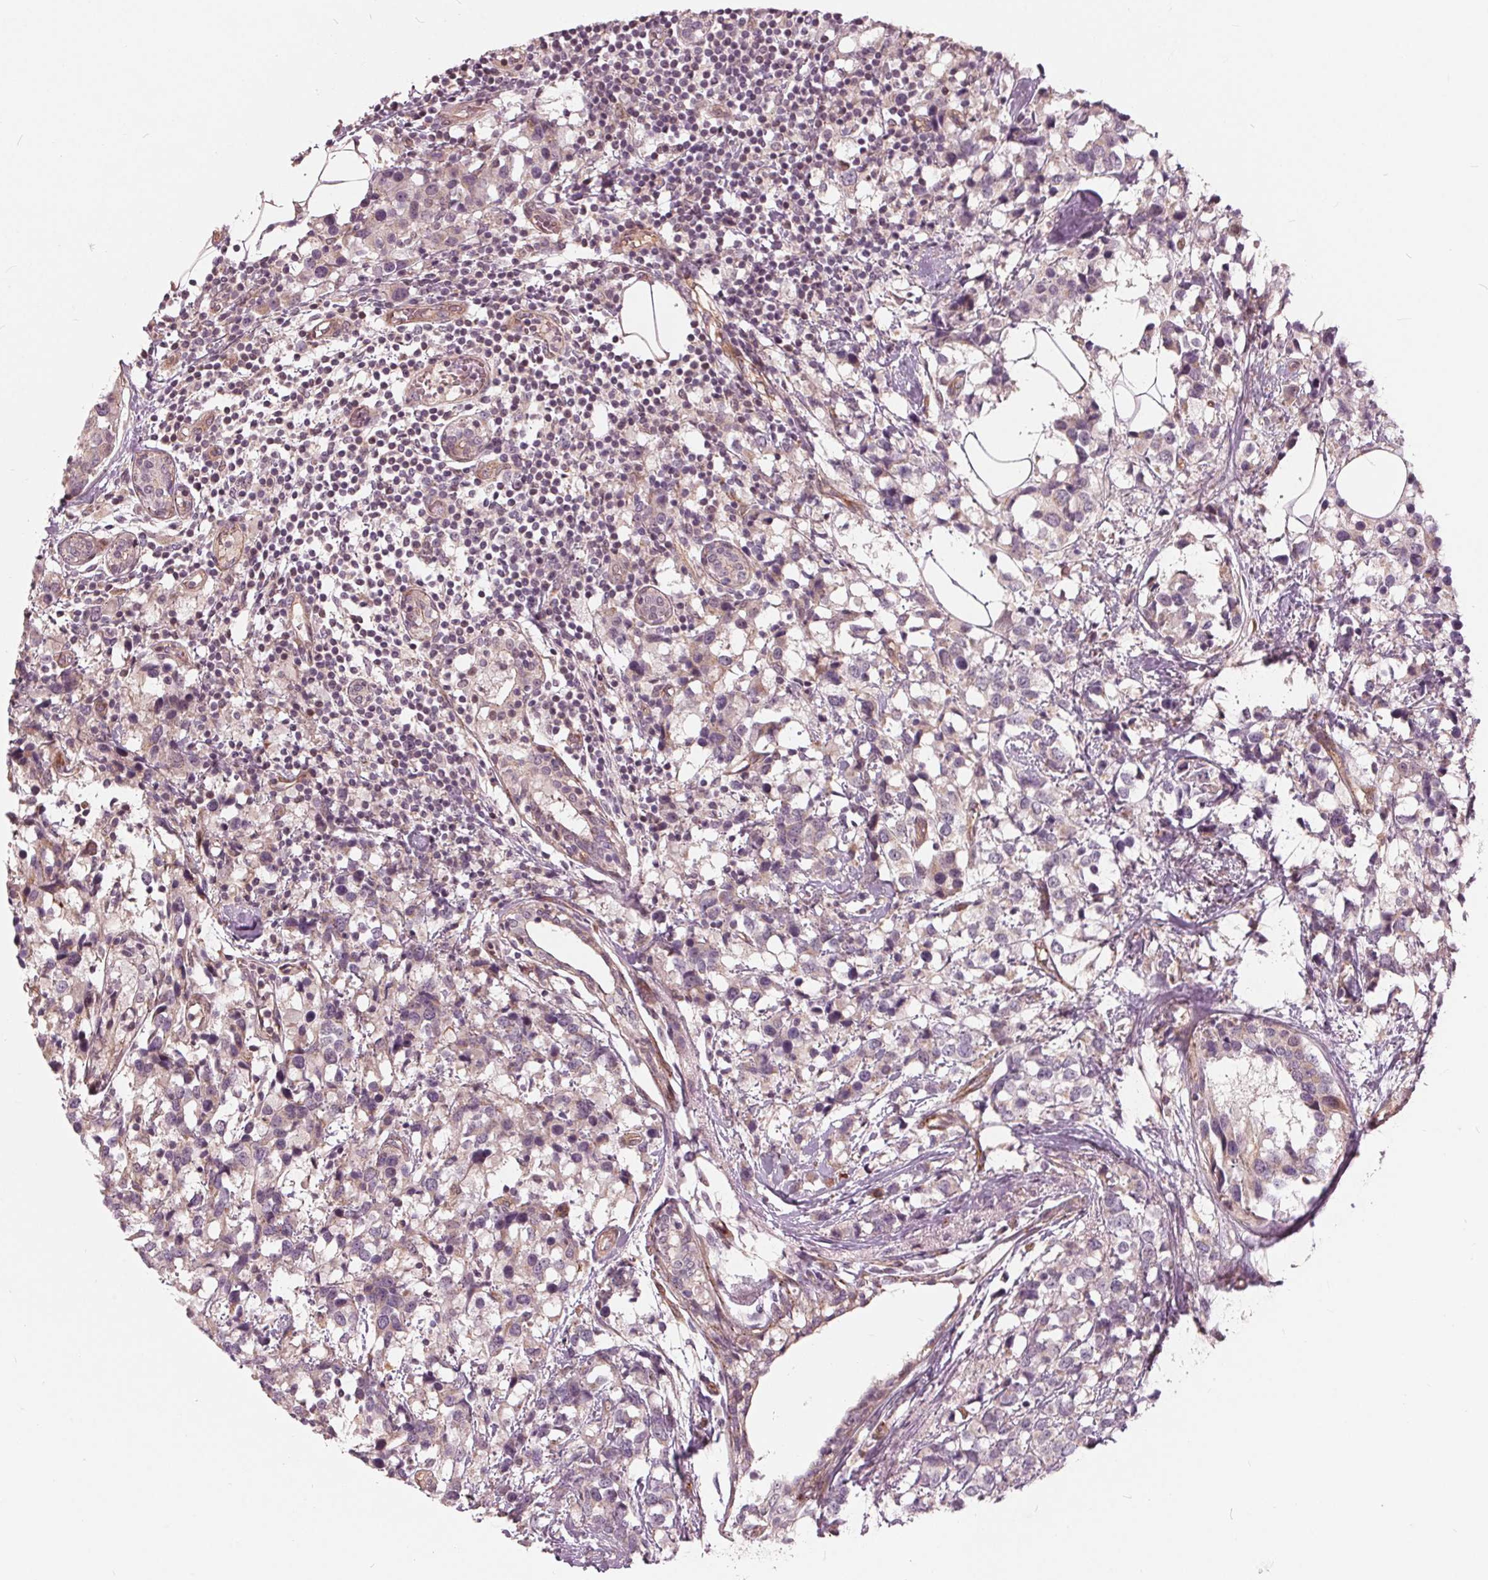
{"staining": {"intensity": "negative", "quantity": "none", "location": "none"}, "tissue": "breast cancer", "cell_type": "Tumor cells", "image_type": "cancer", "snomed": [{"axis": "morphology", "description": "Lobular carcinoma"}, {"axis": "topography", "description": "Breast"}], "caption": "There is no significant staining in tumor cells of breast cancer. The staining was performed using DAB (3,3'-diaminobenzidine) to visualize the protein expression in brown, while the nuclei were stained in blue with hematoxylin (Magnification: 20x).", "gene": "TXNIP", "patient": {"sex": "female", "age": 59}}